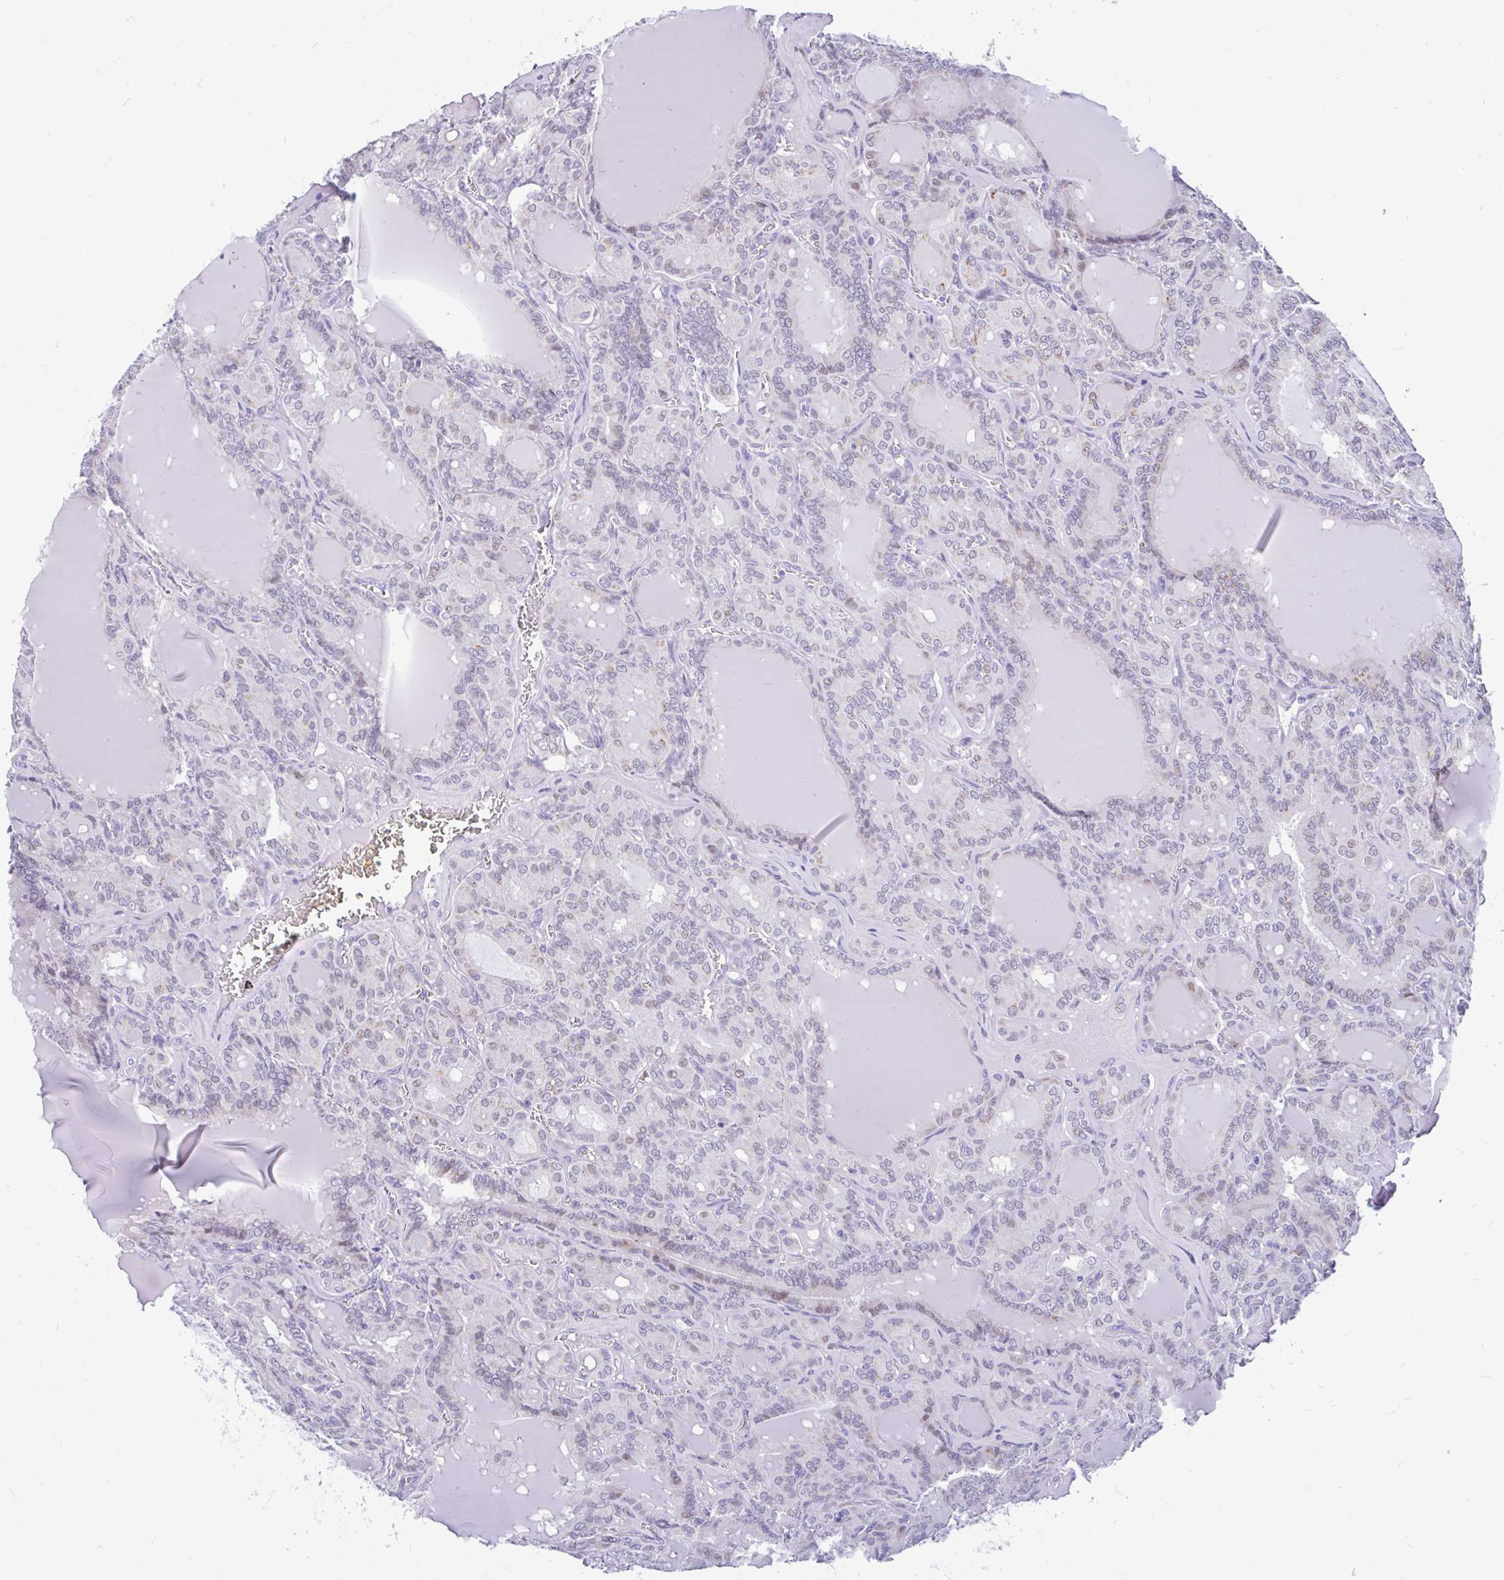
{"staining": {"intensity": "moderate", "quantity": "<25%", "location": "cytoplasmic/membranous,nuclear"}, "tissue": "thyroid cancer", "cell_type": "Tumor cells", "image_type": "cancer", "snomed": [{"axis": "morphology", "description": "Papillary adenocarcinoma, NOS"}, {"axis": "topography", "description": "Thyroid gland"}], "caption": "This photomicrograph shows immunohistochemistry staining of human thyroid cancer, with low moderate cytoplasmic/membranous and nuclear staining in about <25% of tumor cells.", "gene": "GLB1L2", "patient": {"sex": "male", "age": 87}}